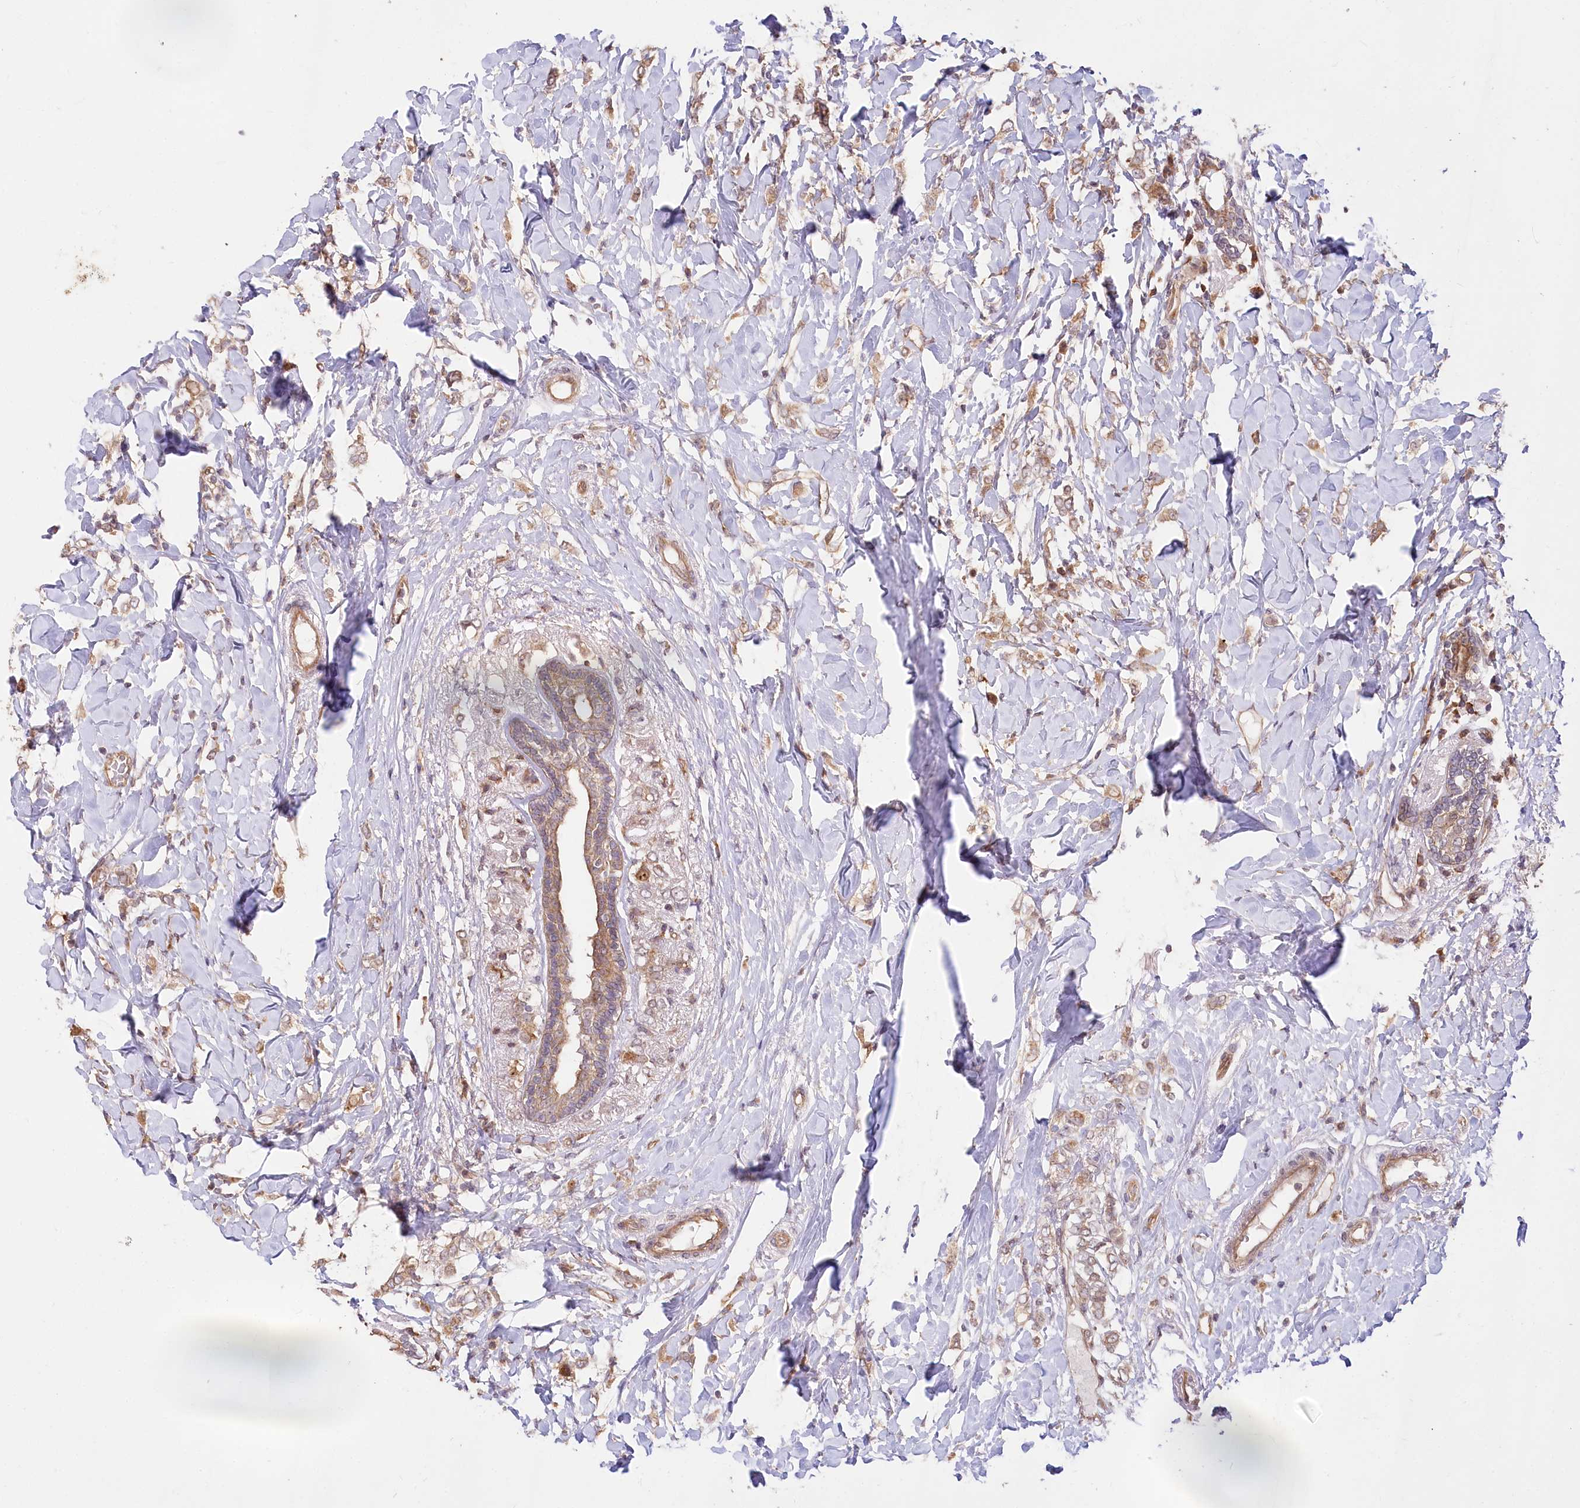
{"staining": {"intensity": "moderate", "quantity": ">75%", "location": "cytoplasmic/membranous"}, "tissue": "breast cancer", "cell_type": "Tumor cells", "image_type": "cancer", "snomed": [{"axis": "morphology", "description": "Normal tissue, NOS"}, {"axis": "morphology", "description": "Lobular carcinoma"}, {"axis": "topography", "description": "Breast"}], "caption": "Brown immunohistochemical staining in breast cancer (lobular carcinoma) demonstrates moderate cytoplasmic/membranous staining in about >75% of tumor cells. Nuclei are stained in blue.", "gene": "CEP70", "patient": {"sex": "female", "age": 47}}